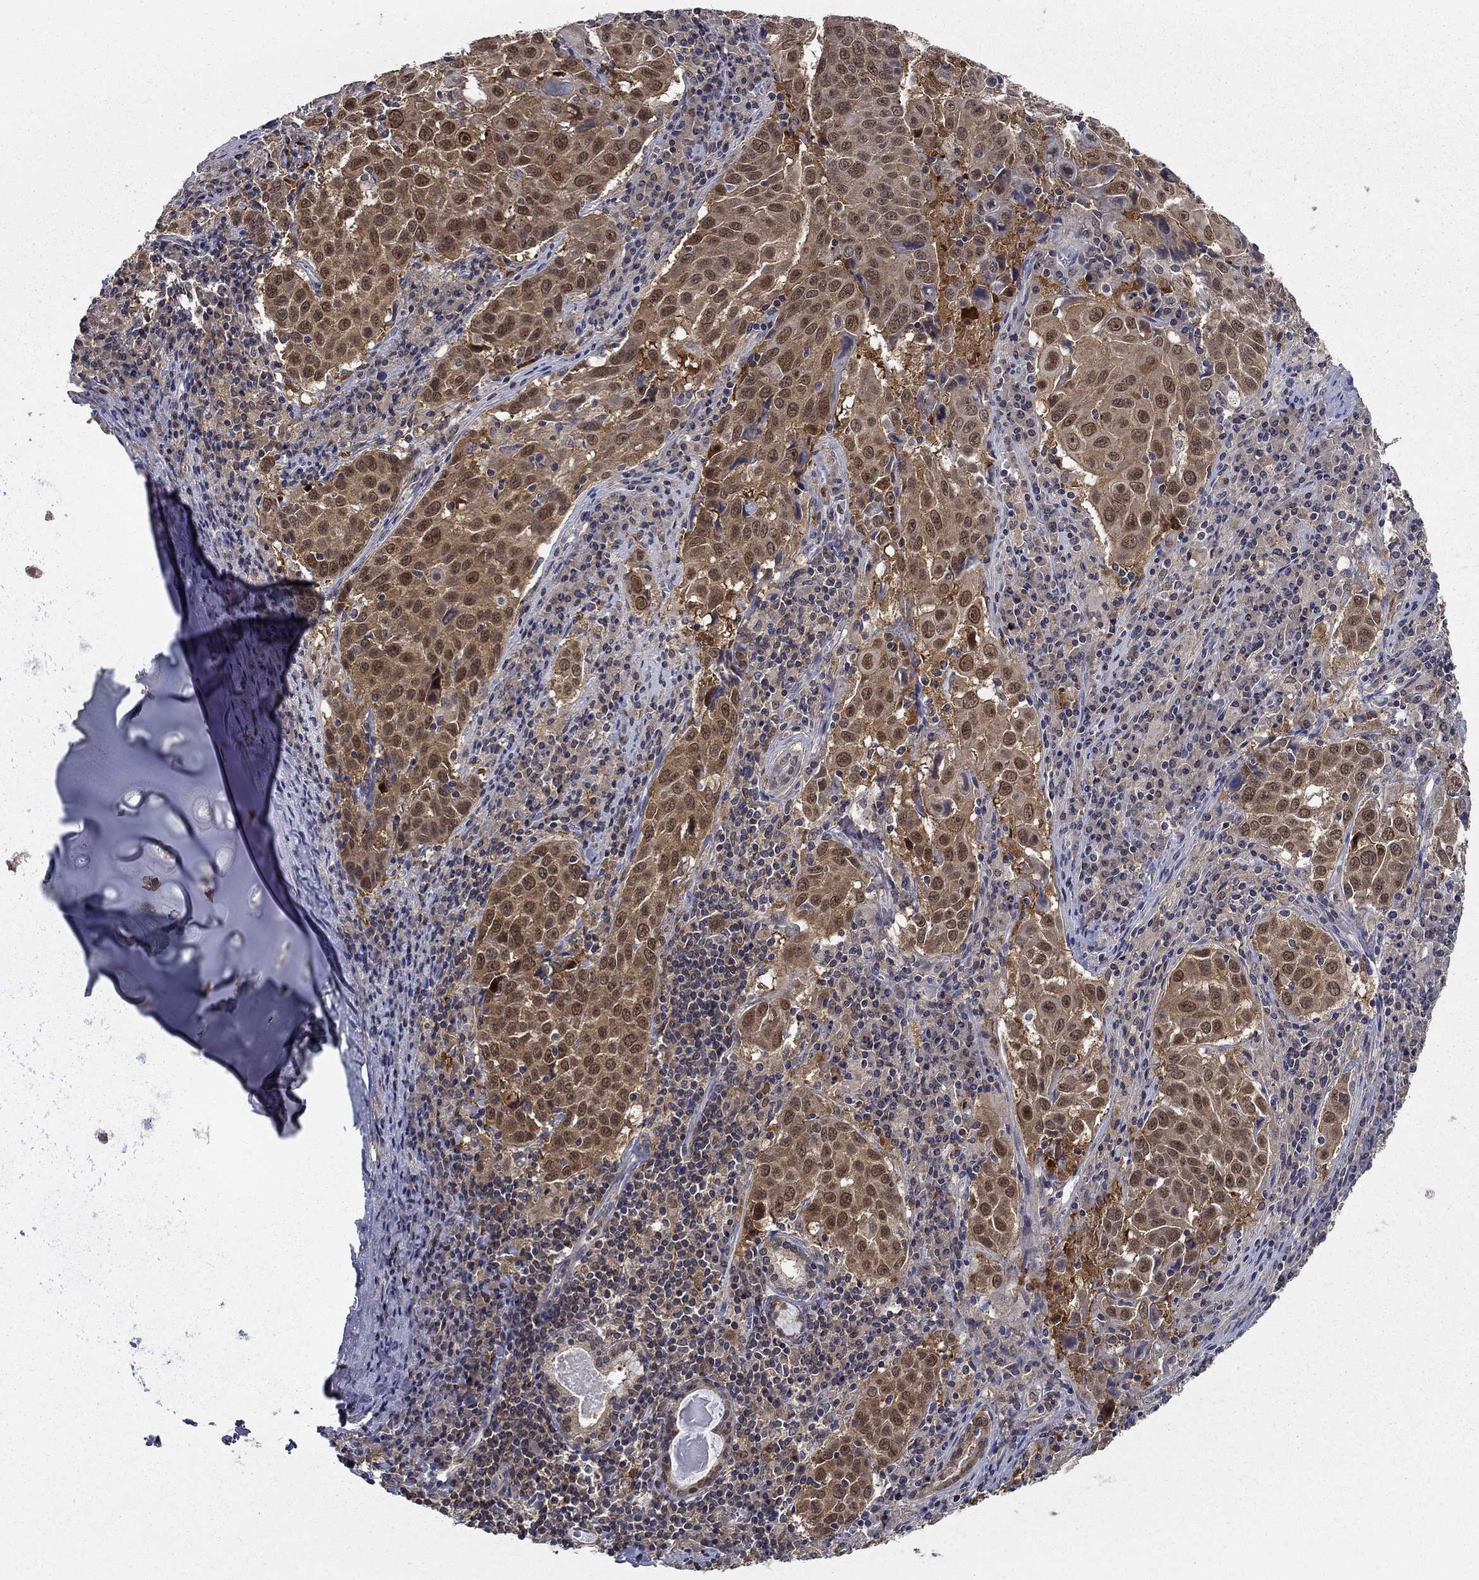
{"staining": {"intensity": "moderate", "quantity": "25%-75%", "location": "cytoplasmic/membranous,nuclear"}, "tissue": "lung cancer", "cell_type": "Tumor cells", "image_type": "cancer", "snomed": [{"axis": "morphology", "description": "Squamous cell carcinoma, NOS"}, {"axis": "topography", "description": "Lung"}], "caption": "Protein expression analysis of human squamous cell carcinoma (lung) reveals moderate cytoplasmic/membranous and nuclear positivity in approximately 25%-75% of tumor cells.", "gene": "NIT2", "patient": {"sex": "male", "age": 57}}